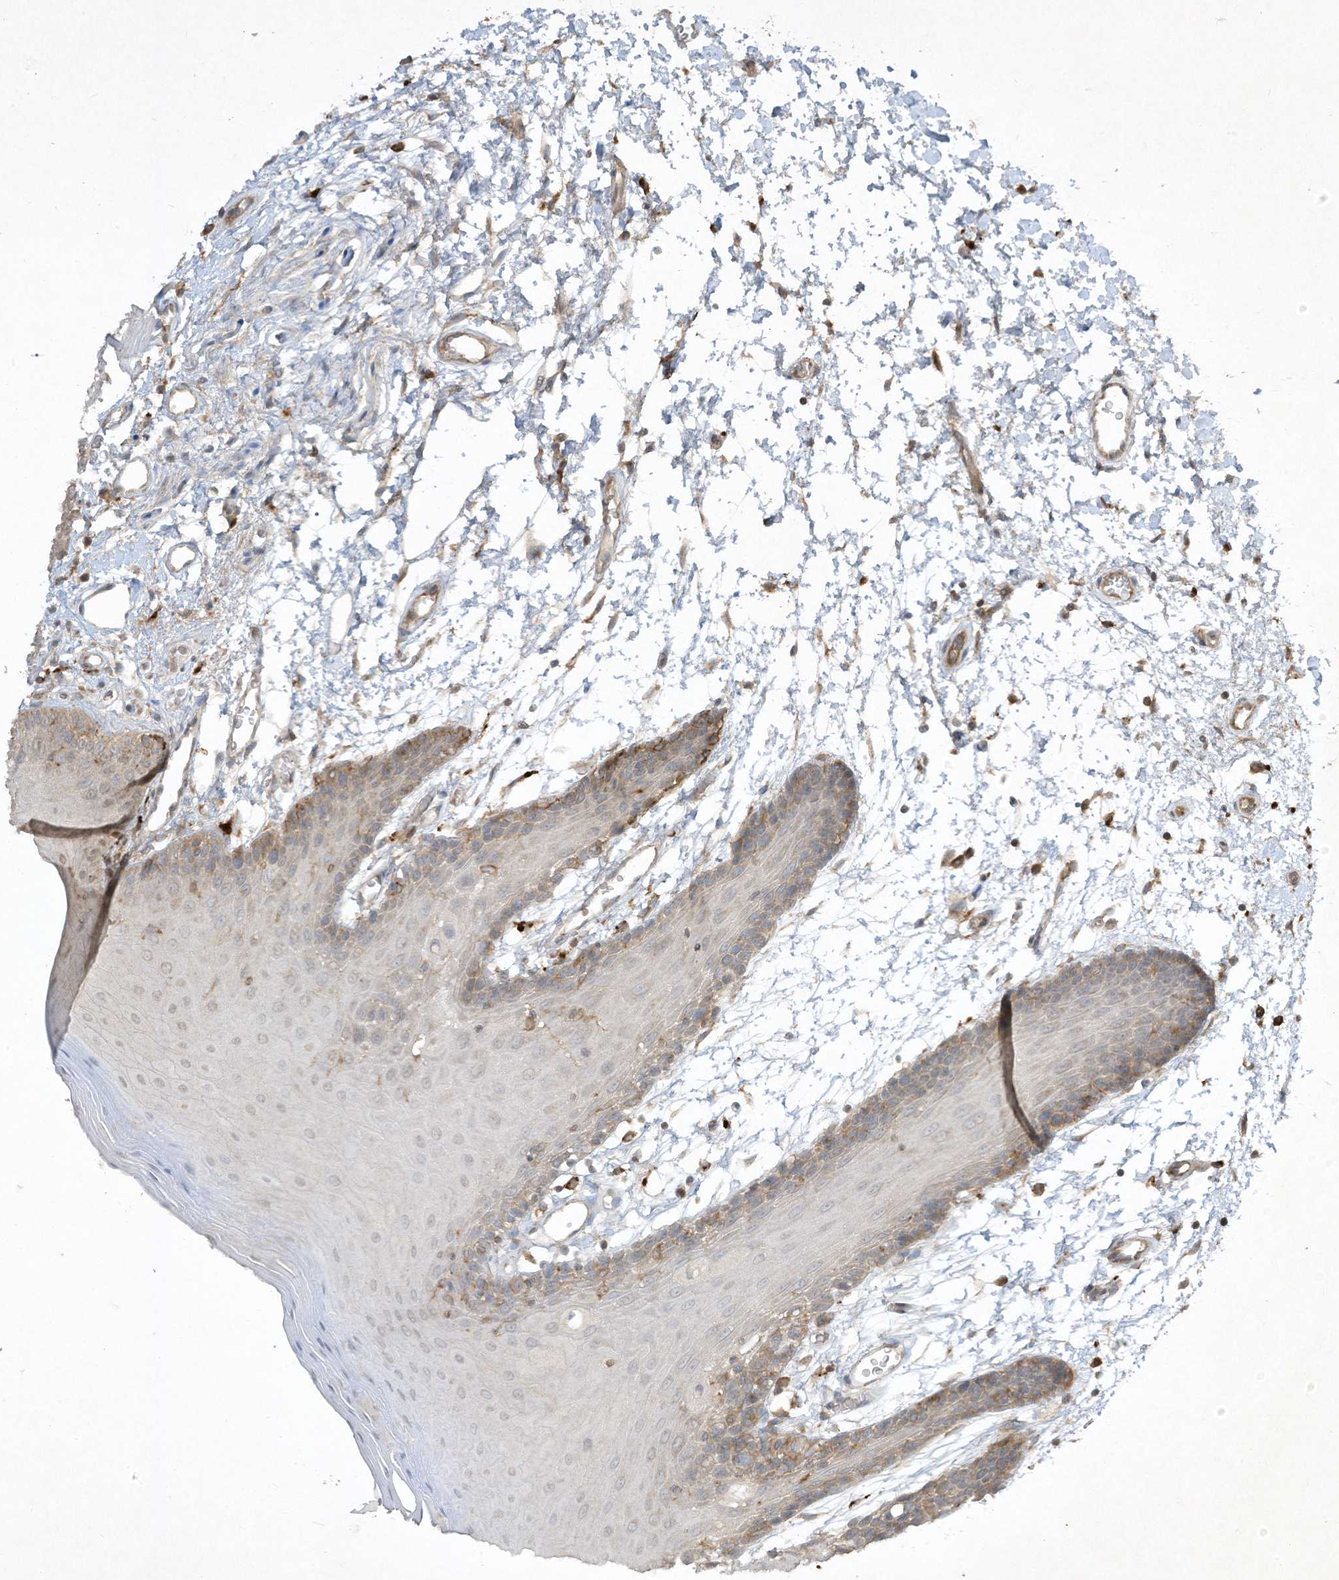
{"staining": {"intensity": "moderate", "quantity": "25%-75%", "location": "cytoplasmic/membranous"}, "tissue": "oral mucosa", "cell_type": "Squamous epithelial cells", "image_type": "normal", "snomed": [{"axis": "morphology", "description": "Normal tissue, NOS"}, {"axis": "topography", "description": "Skeletal muscle"}, {"axis": "topography", "description": "Oral tissue"}, {"axis": "topography", "description": "Salivary gland"}, {"axis": "topography", "description": "Peripheral nerve tissue"}], "caption": "Squamous epithelial cells reveal medium levels of moderate cytoplasmic/membranous expression in about 25%-75% of cells in benign oral mucosa.", "gene": "LDAH", "patient": {"sex": "male", "age": 54}}